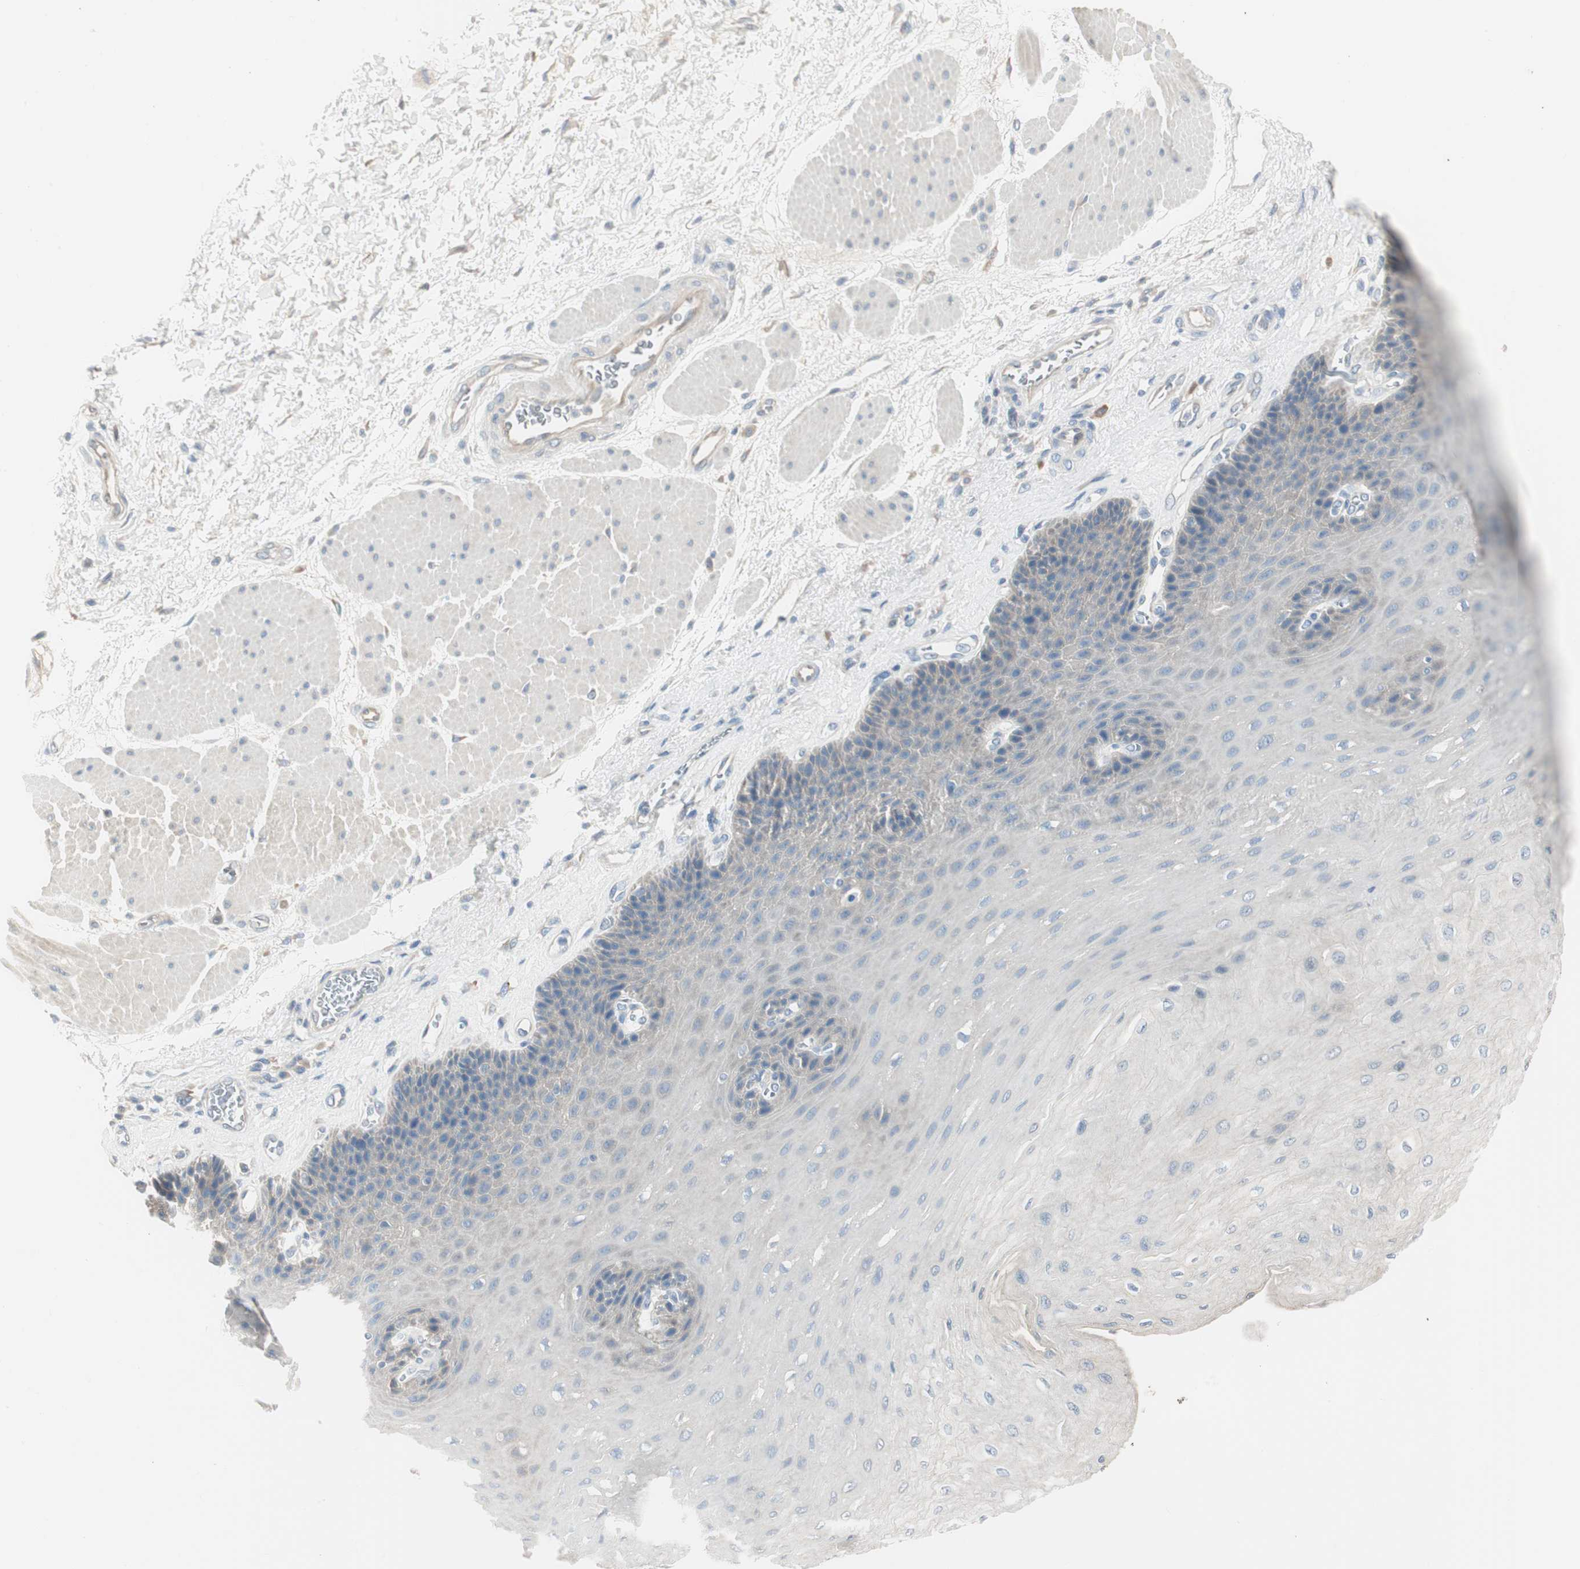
{"staining": {"intensity": "weak", "quantity": "<25%", "location": "cytoplasmic/membranous"}, "tissue": "esophagus", "cell_type": "Squamous epithelial cells", "image_type": "normal", "snomed": [{"axis": "morphology", "description": "Normal tissue, NOS"}, {"axis": "topography", "description": "Esophagus"}], "caption": "Photomicrograph shows no significant protein staining in squamous epithelial cells of benign esophagus.", "gene": "SPINK4", "patient": {"sex": "female", "age": 72}}